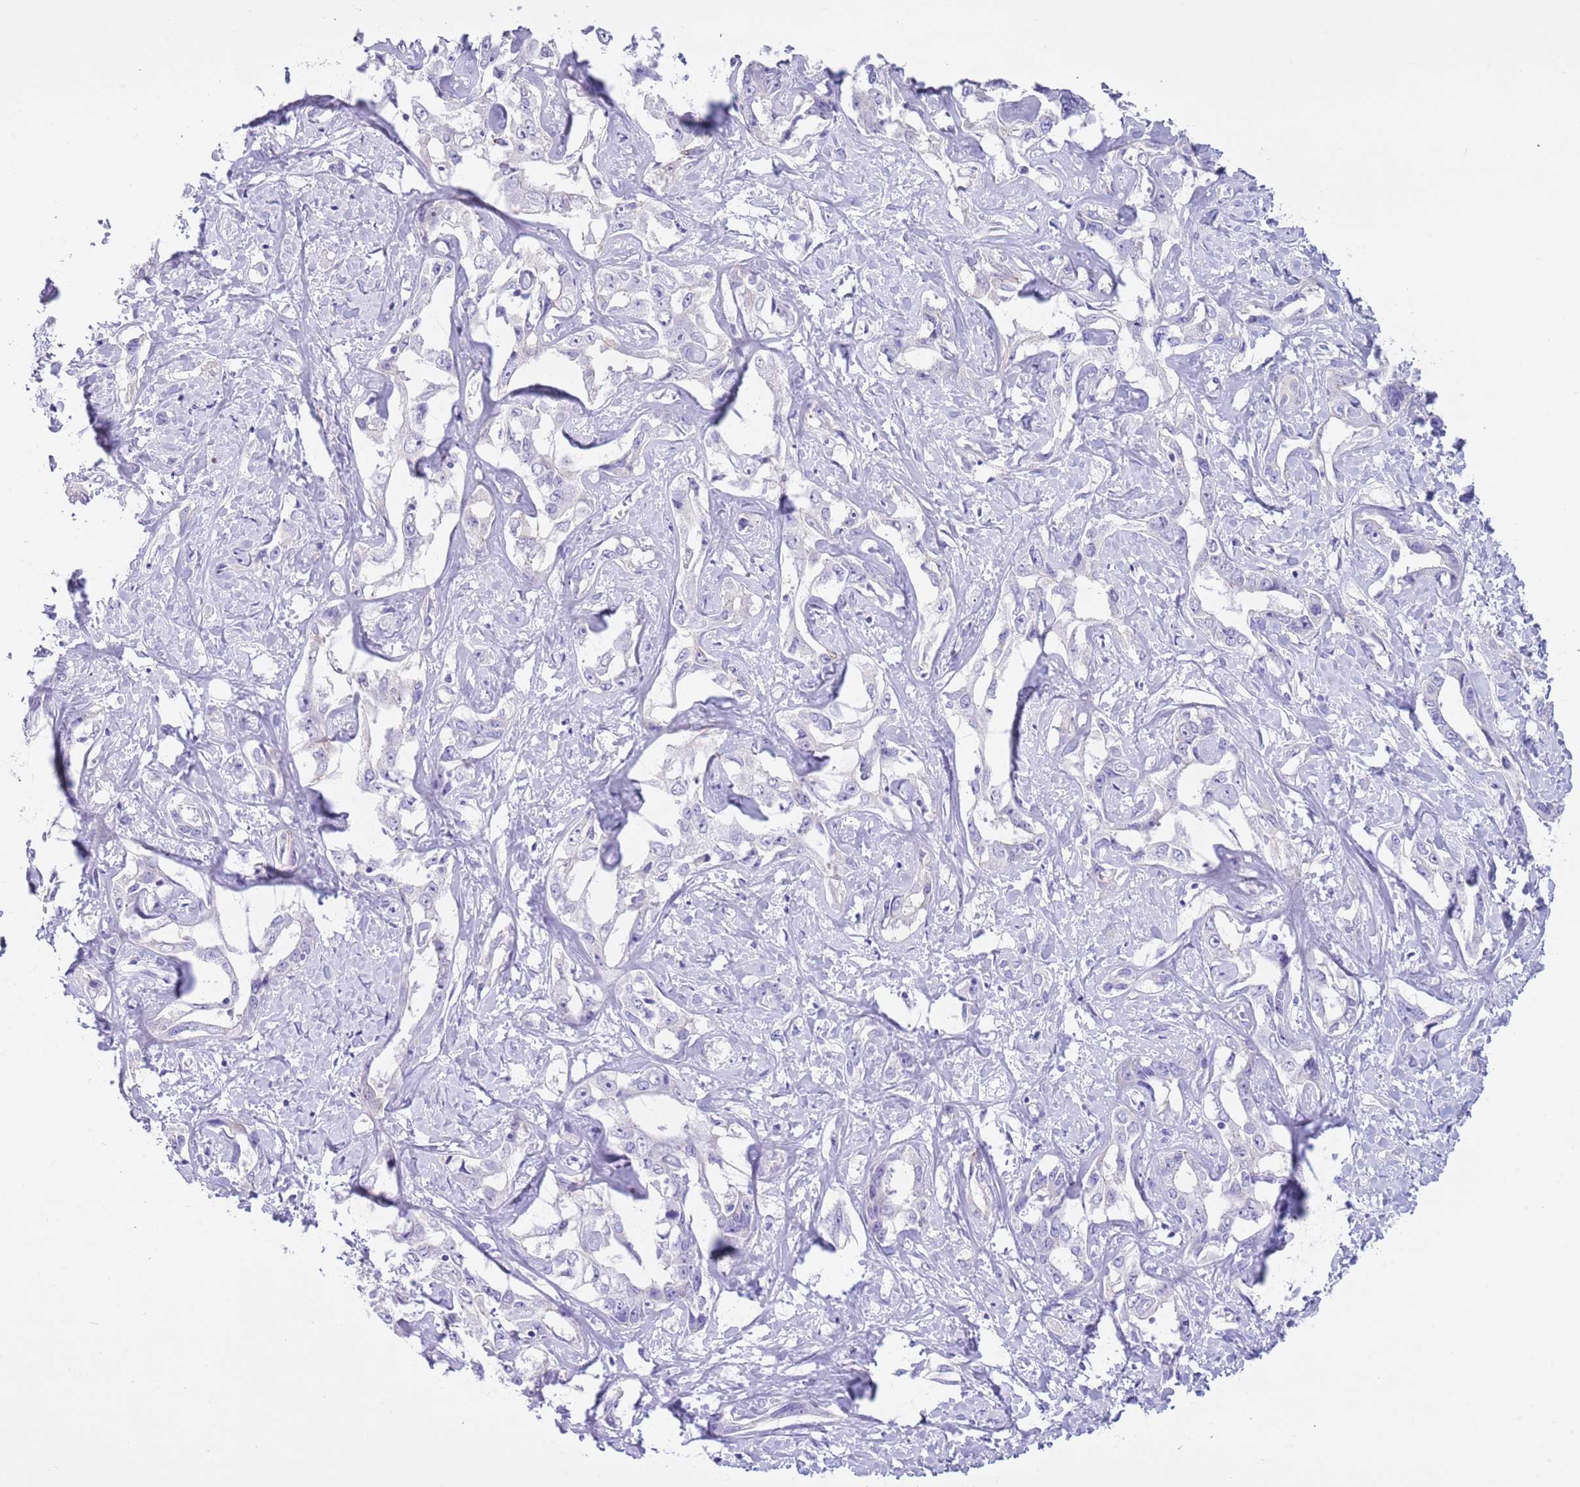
{"staining": {"intensity": "negative", "quantity": "none", "location": "none"}, "tissue": "liver cancer", "cell_type": "Tumor cells", "image_type": "cancer", "snomed": [{"axis": "morphology", "description": "Cholangiocarcinoma"}, {"axis": "topography", "description": "Liver"}], "caption": "A micrograph of human liver cancer (cholangiocarcinoma) is negative for staining in tumor cells. Nuclei are stained in blue.", "gene": "CLEC2A", "patient": {"sex": "male", "age": 59}}